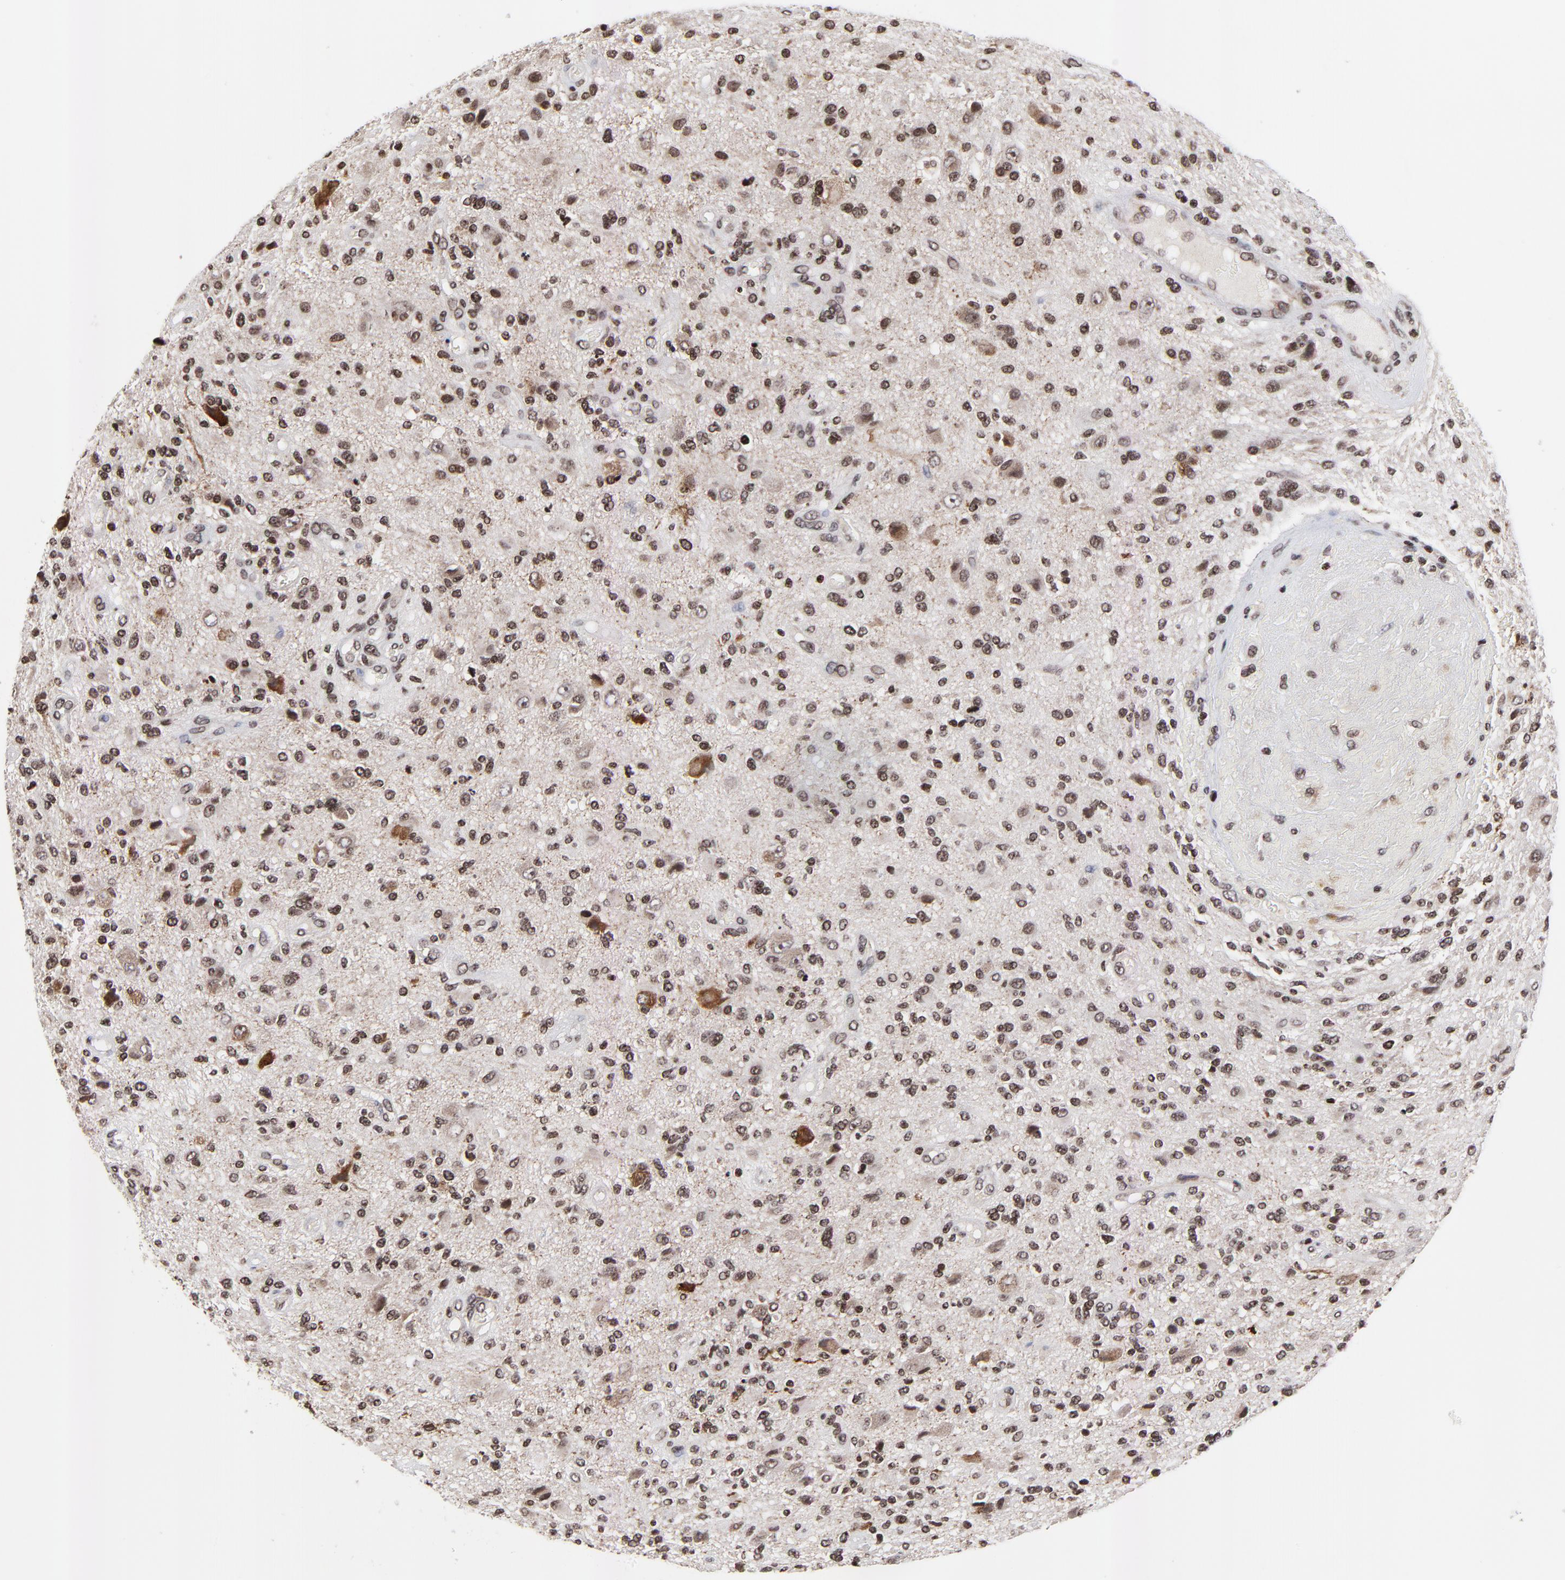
{"staining": {"intensity": "moderate", "quantity": "25%-75%", "location": "nuclear"}, "tissue": "glioma", "cell_type": "Tumor cells", "image_type": "cancer", "snomed": [{"axis": "morphology", "description": "Normal tissue, NOS"}, {"axis": "morphology", "description": "Glioma, malignant, High grade"}, {"axis": "topography", "description": "Cerebral cortex"}], "caption": "Protein analysis of glioma tissue demonstrates moderate nuclear staining in approximately 25%-75% of tumor cells. The staining was performed using DAB to visualize the protein expression in brown, while the nuclei were stained in blue with hematoxylin (Magnification: 20x).", "gene": "ZNF777", "patient": {"sex": "male", "age": 75}}